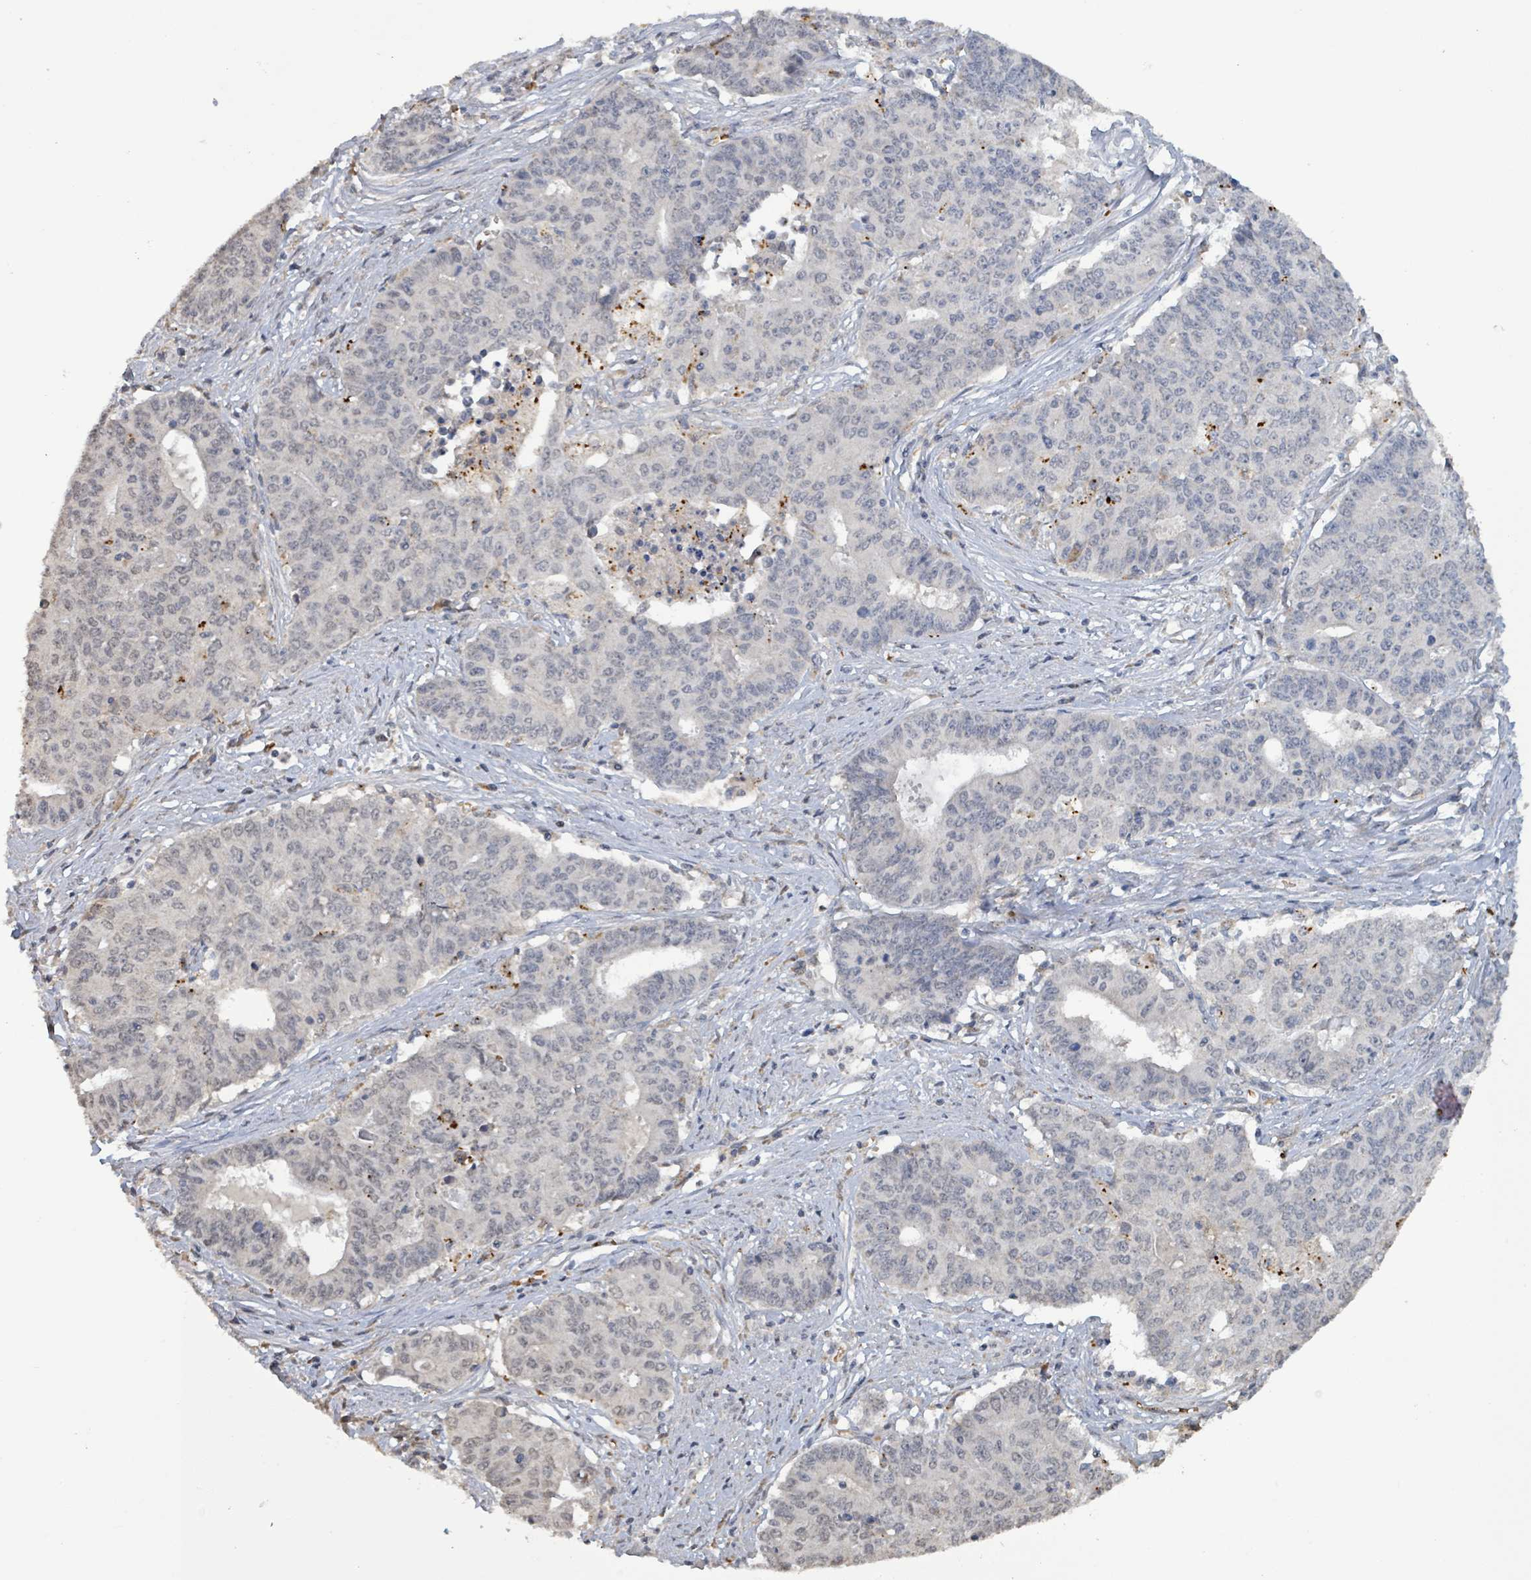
{"staining": {"intensity": "weak", "quantity": "<25%", "location": "nuclear"}, "tissue": "endometrial cancer", "cell_type": "Tumor cells", "image_type": "cancer", "snomed": [{"axis": "morphology", "description": "Adenocarcinoma, NOS"}, {"axis": "topography", "description": "Endometrium"}], "caption": "An immunohistochemistry micrograph of endometrial cancer is shown. There is no staining in tumor cells of endometrial cancer.", "gene": "SEBOX", "patient": {"sex": "female", "age": 59}}